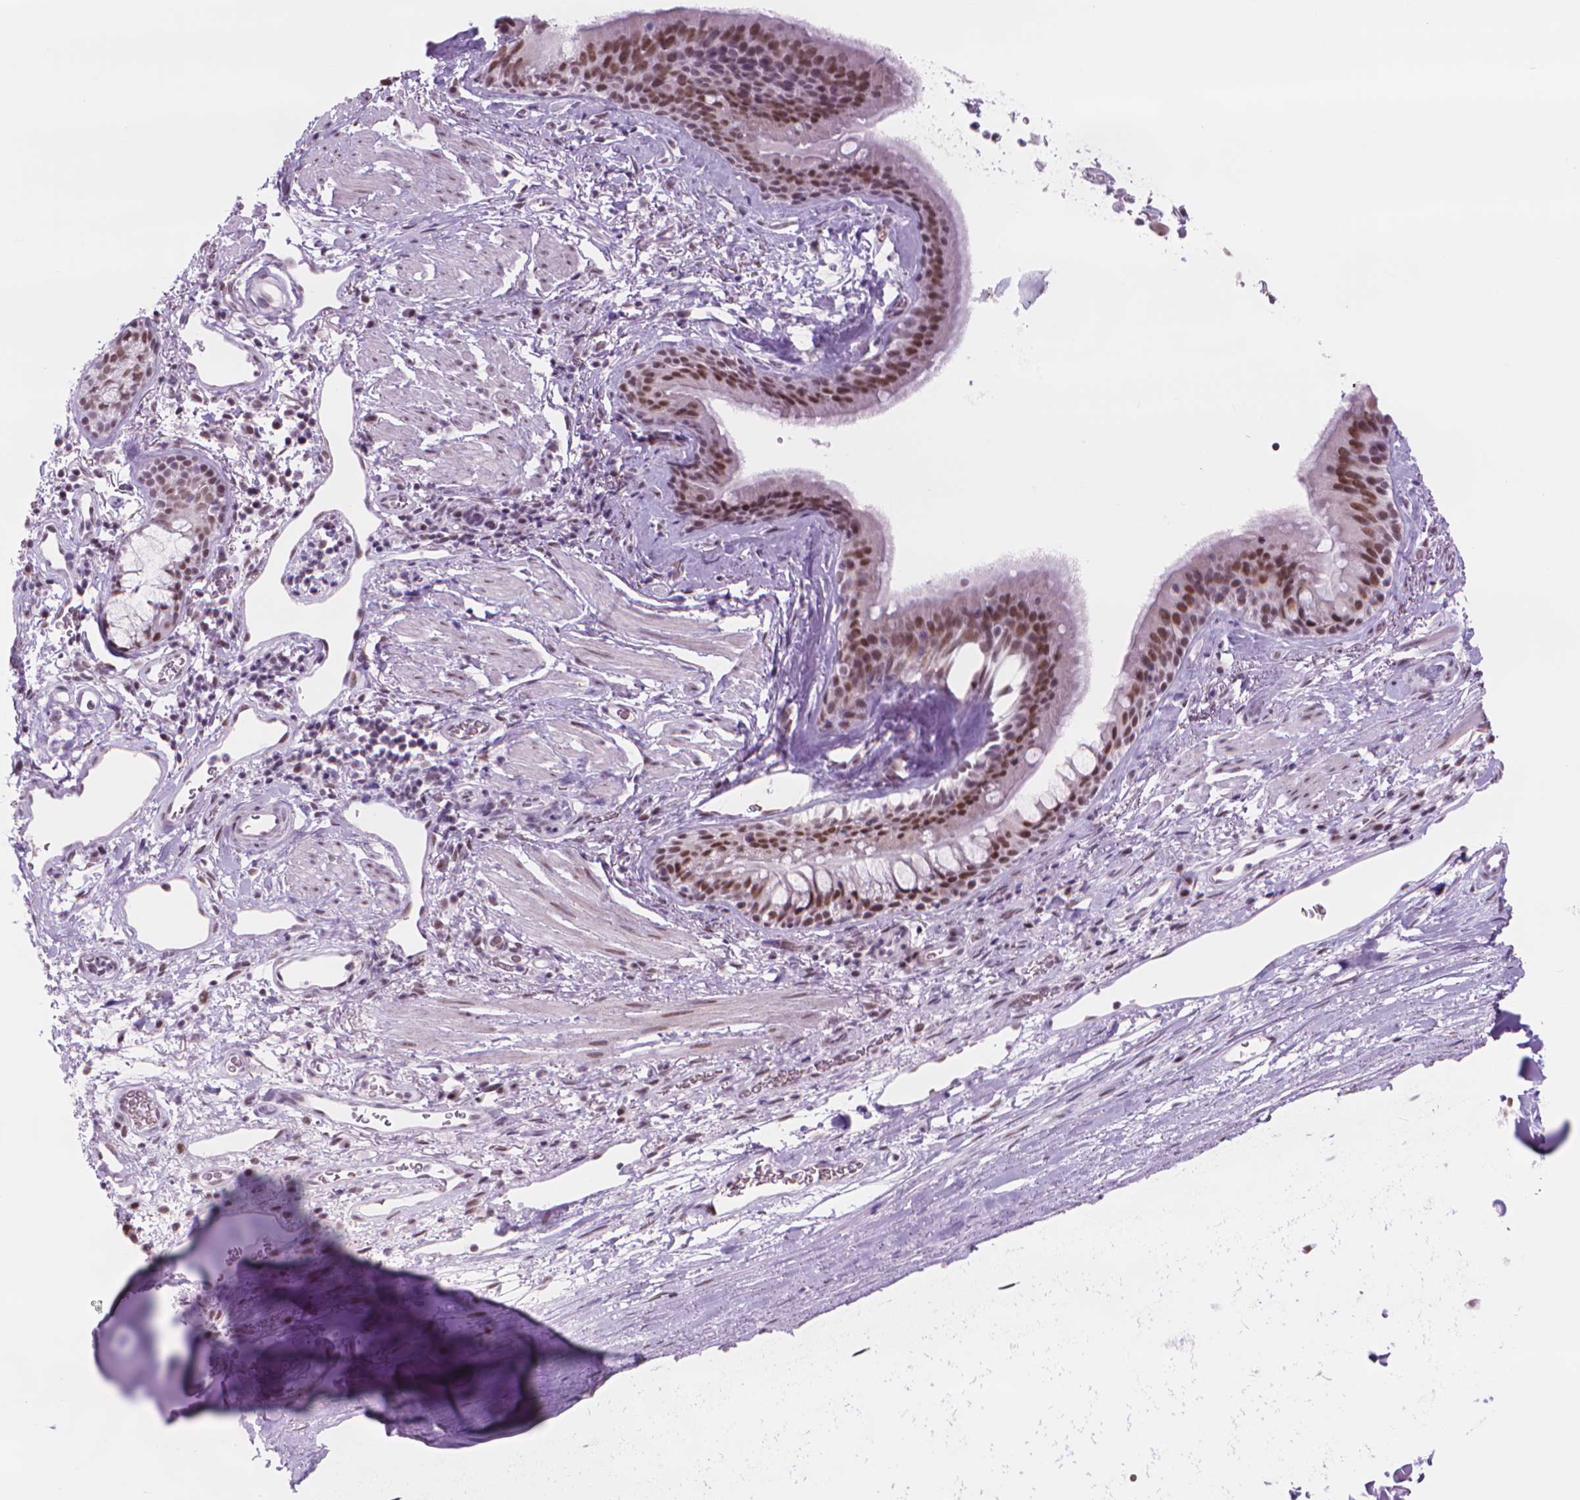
{"staining": {"intensity": "moderate", "quantity": ">75%", "location": "nuclear"}, "tissue": "bronchus", "cell_type": "Respiratory epithelial cells", "image_type": "normal", "snomed": [{"axis": "morphology", "description": "Normal tissue, NOS"}, {"axis": "topography", "description": "Cartilage tissue"}, {"axis": "topography", "description": "Bronchus"}], "caption": "High-magnification brightfield microscopy of normal bronchus stained with DAB (3,3'-diaminobenzidine) (brown) and counterstained with hematoxylin (blue). respiratory epithelial cells exhibit moderate nuclear positivity is appreciated in about>75% of cells. (DAB IHC, brown staining for protein, blue staining for nuclei).", "gene": "POLR3D", "patient": {"sex": "male", "age": 58}}